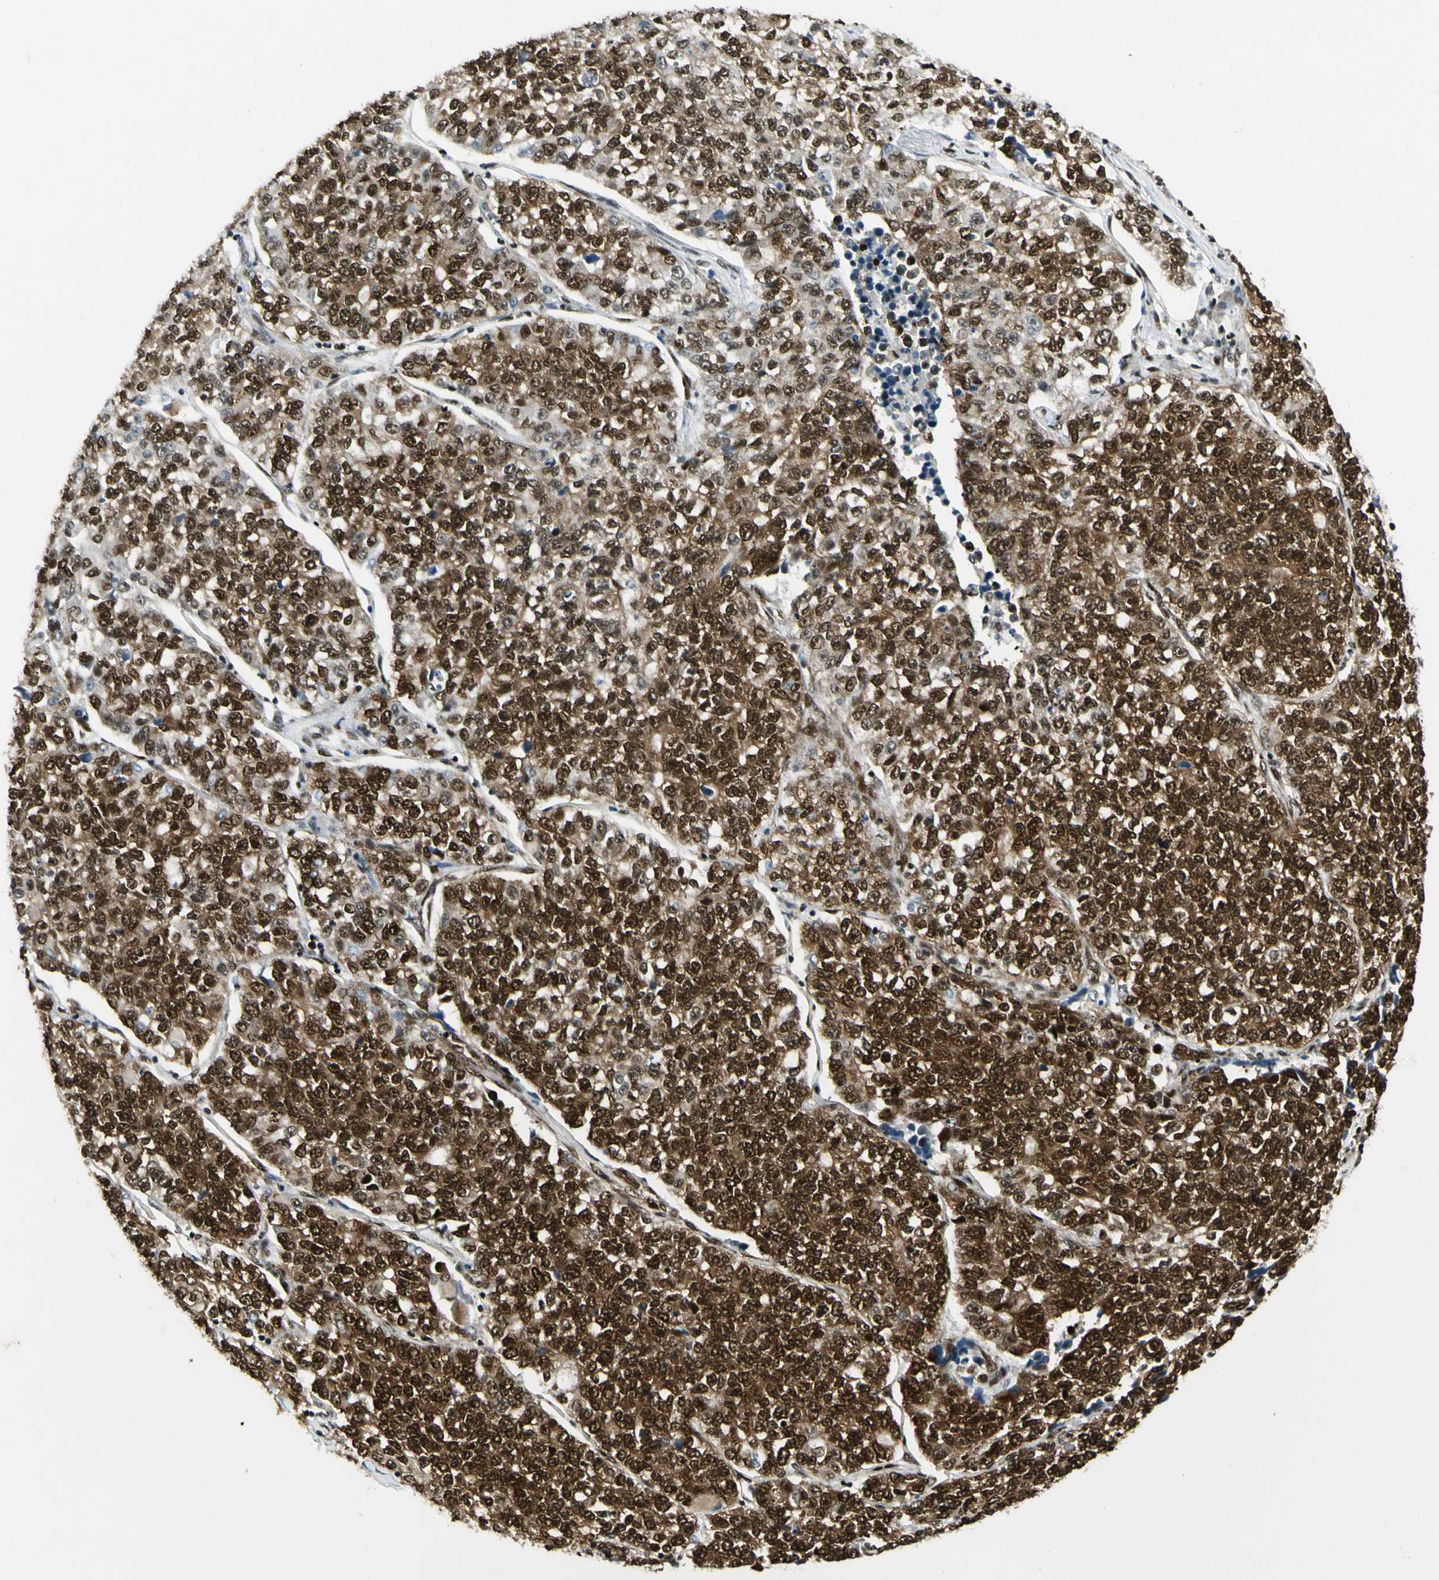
{"staining": {"intensity": "strong", "quantity": ">75%", "location": "cytoplasmic/membranous,nuclear"}, "tissue": "lung cancer", "cell_type": "Tumor cells", "image_type": "cancer", "snomed": [{"axis": "morphology", "description": "Adenocarcinoma, NOS"}, {"axis": "topography", "description": "Lung"}], "caption": "There is high levels of strong cytoplasmic/membranous and nuclear positivity in tumor cells of lung cancer, as demonstrated by immunohistochemical staining (brown color).", "gene": "FUS", "patient": {"sex": "male", "age": 49}}